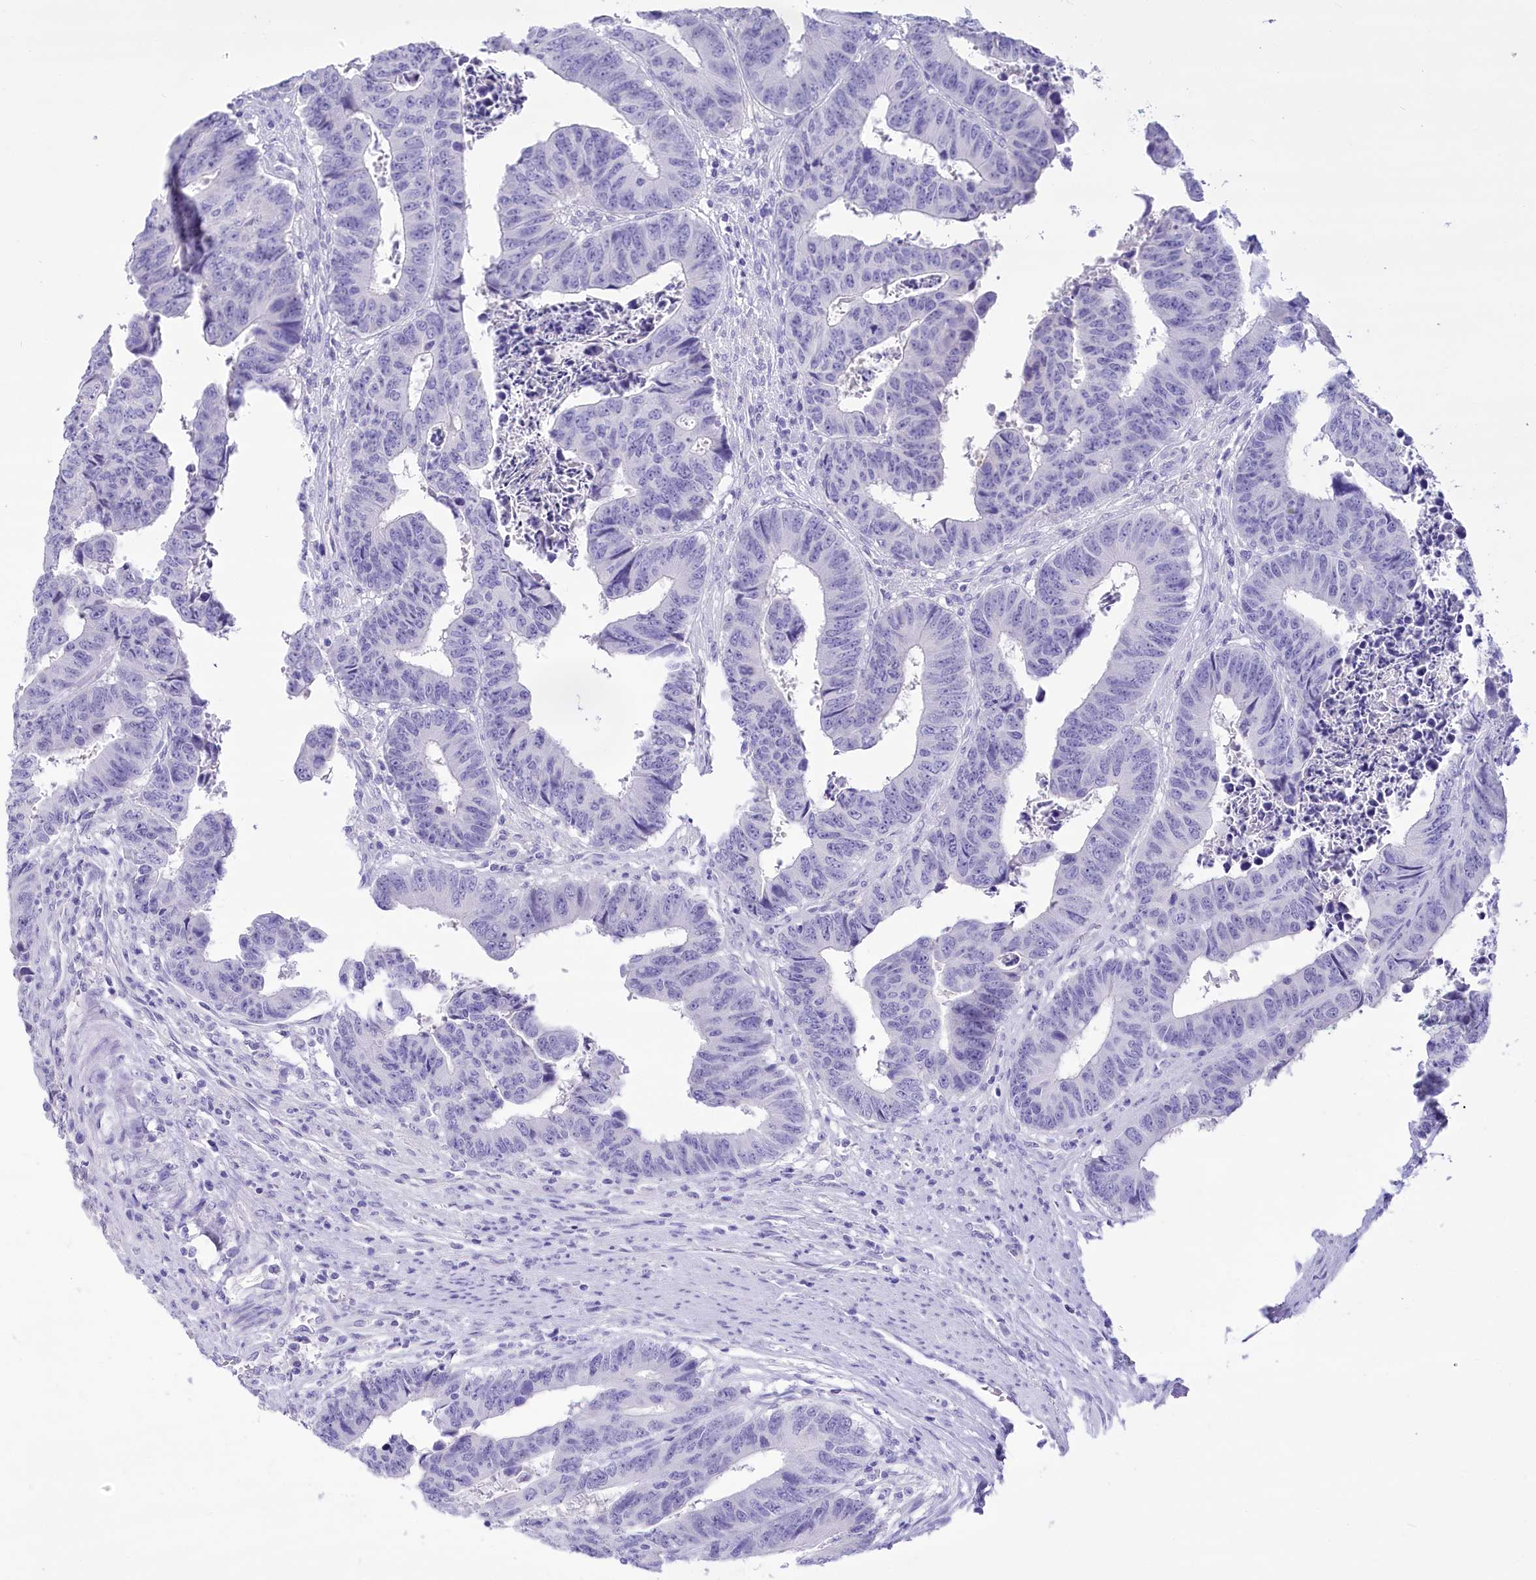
{"staining": {"intensity": "negative", "quantity": "none", "location": "none"}, "tissue": "colorectal cancer", "cell_type": "Tumor cells", "image_type": "cancer", "snomed": [{"axis": "morphology", "description": "Adenocarcinoma, NOS"}, {"axis": "topography", "description": "Rectum"}], "caption": "Colorectal cancer stained for a protein using immunohistochemistry demonstrates no expression tumor cells.", "gene": "PBLD", "patient": {"sex": "male", "age": 84}}